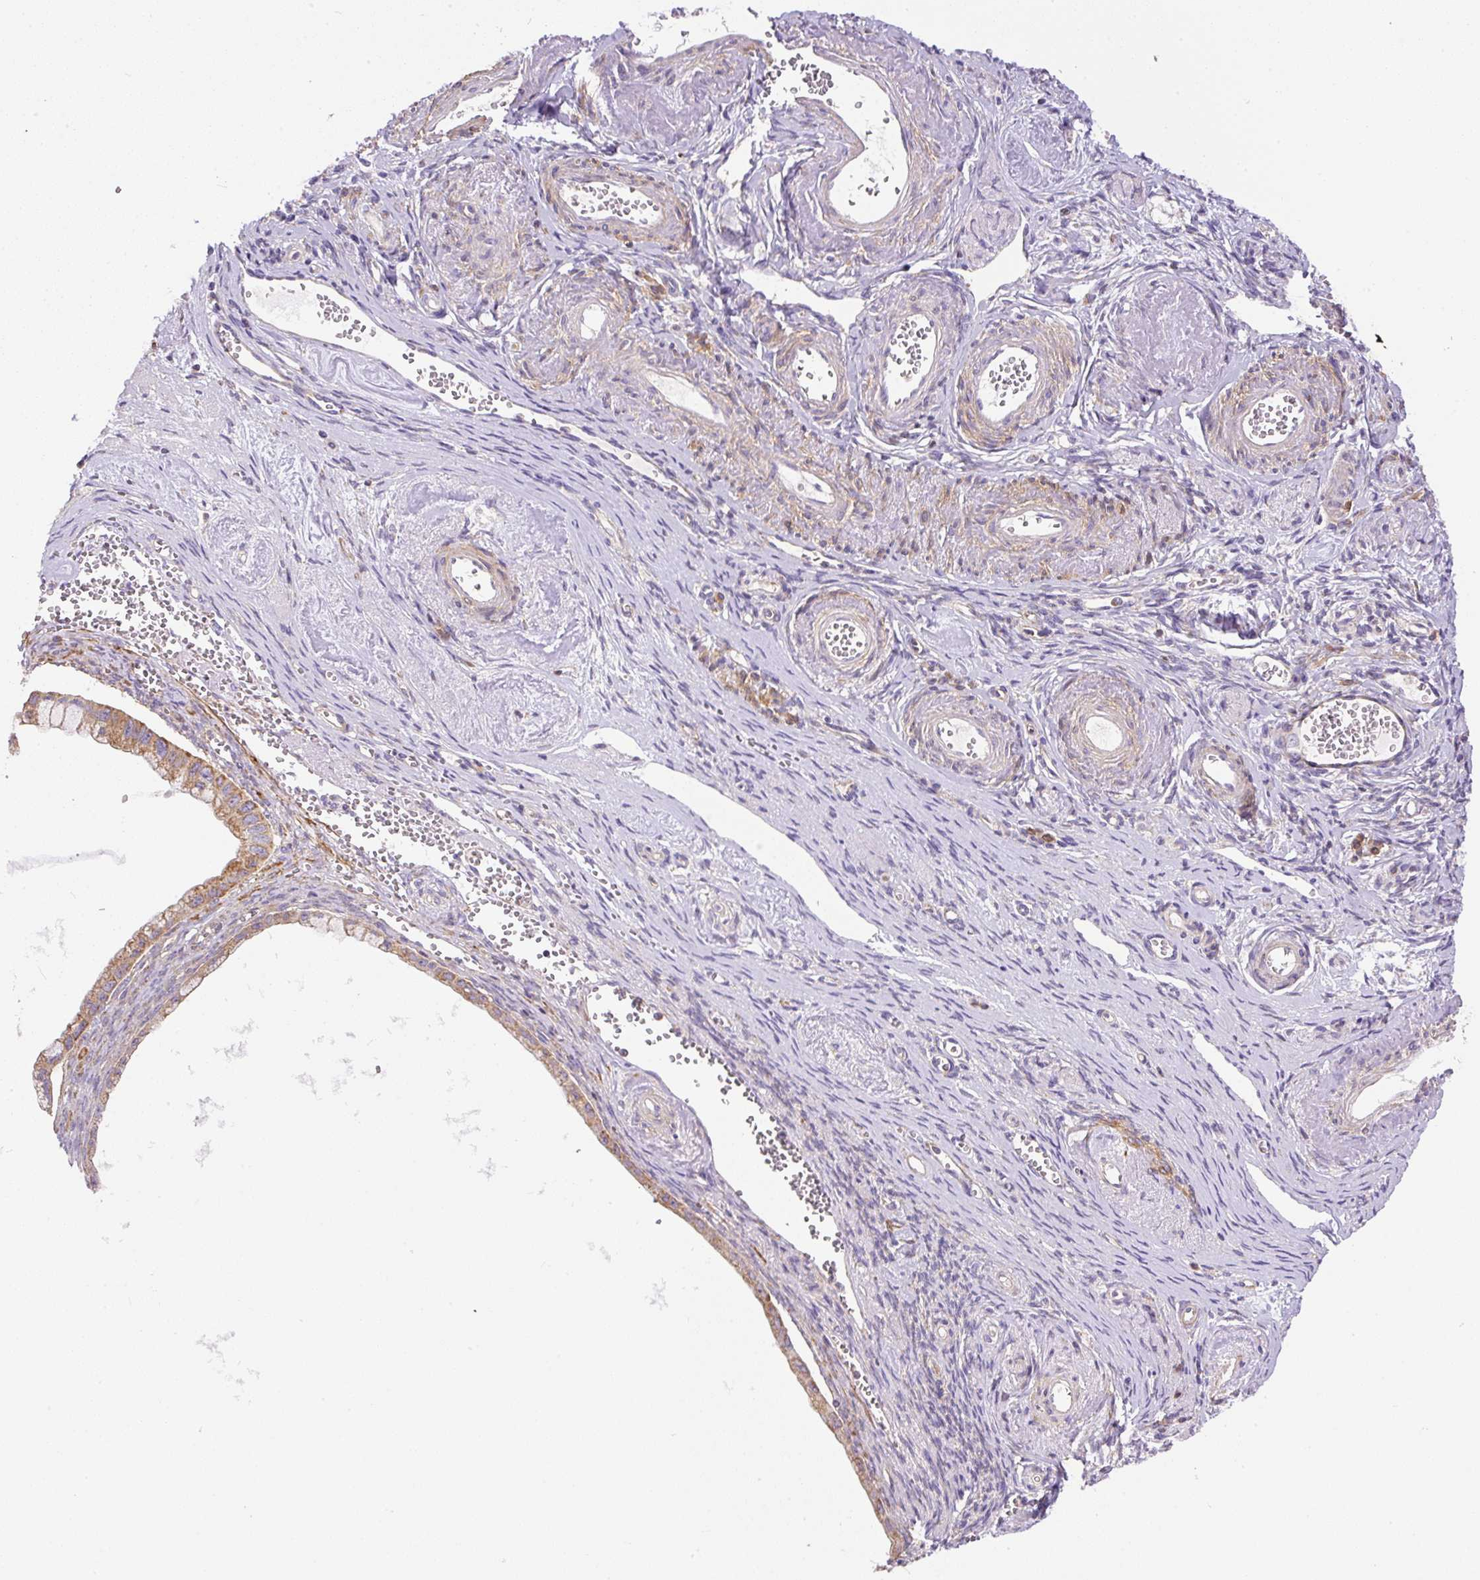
{"staining": {"intensity": "moderate", "quantity": ">75%", "location": "cytoplasmic/membranous"}, "tissue": "ovarian cancer", "cell_type": "Tumor cells", "image_type": "cancer", "snomed": [{"axis": "morphology", "description": "Cystadenocarcinoma, mucinous, NOS"}, {"axis": "topography", "description": "Ovary"}], "caption": "Immunohistochemistry photomicrograph of neoplastic tissue: ovarian cancer stained using immunohistochemistry (IHC) demonstrates medium levels of moderate protein expression localized specifically in the cytoplasmic/membranous of tumor cells, appearing as a cytoplasmic/membranous brown color.", "gene": "NDUFAF2", "patient": {"sex": "female", "age": 59}}